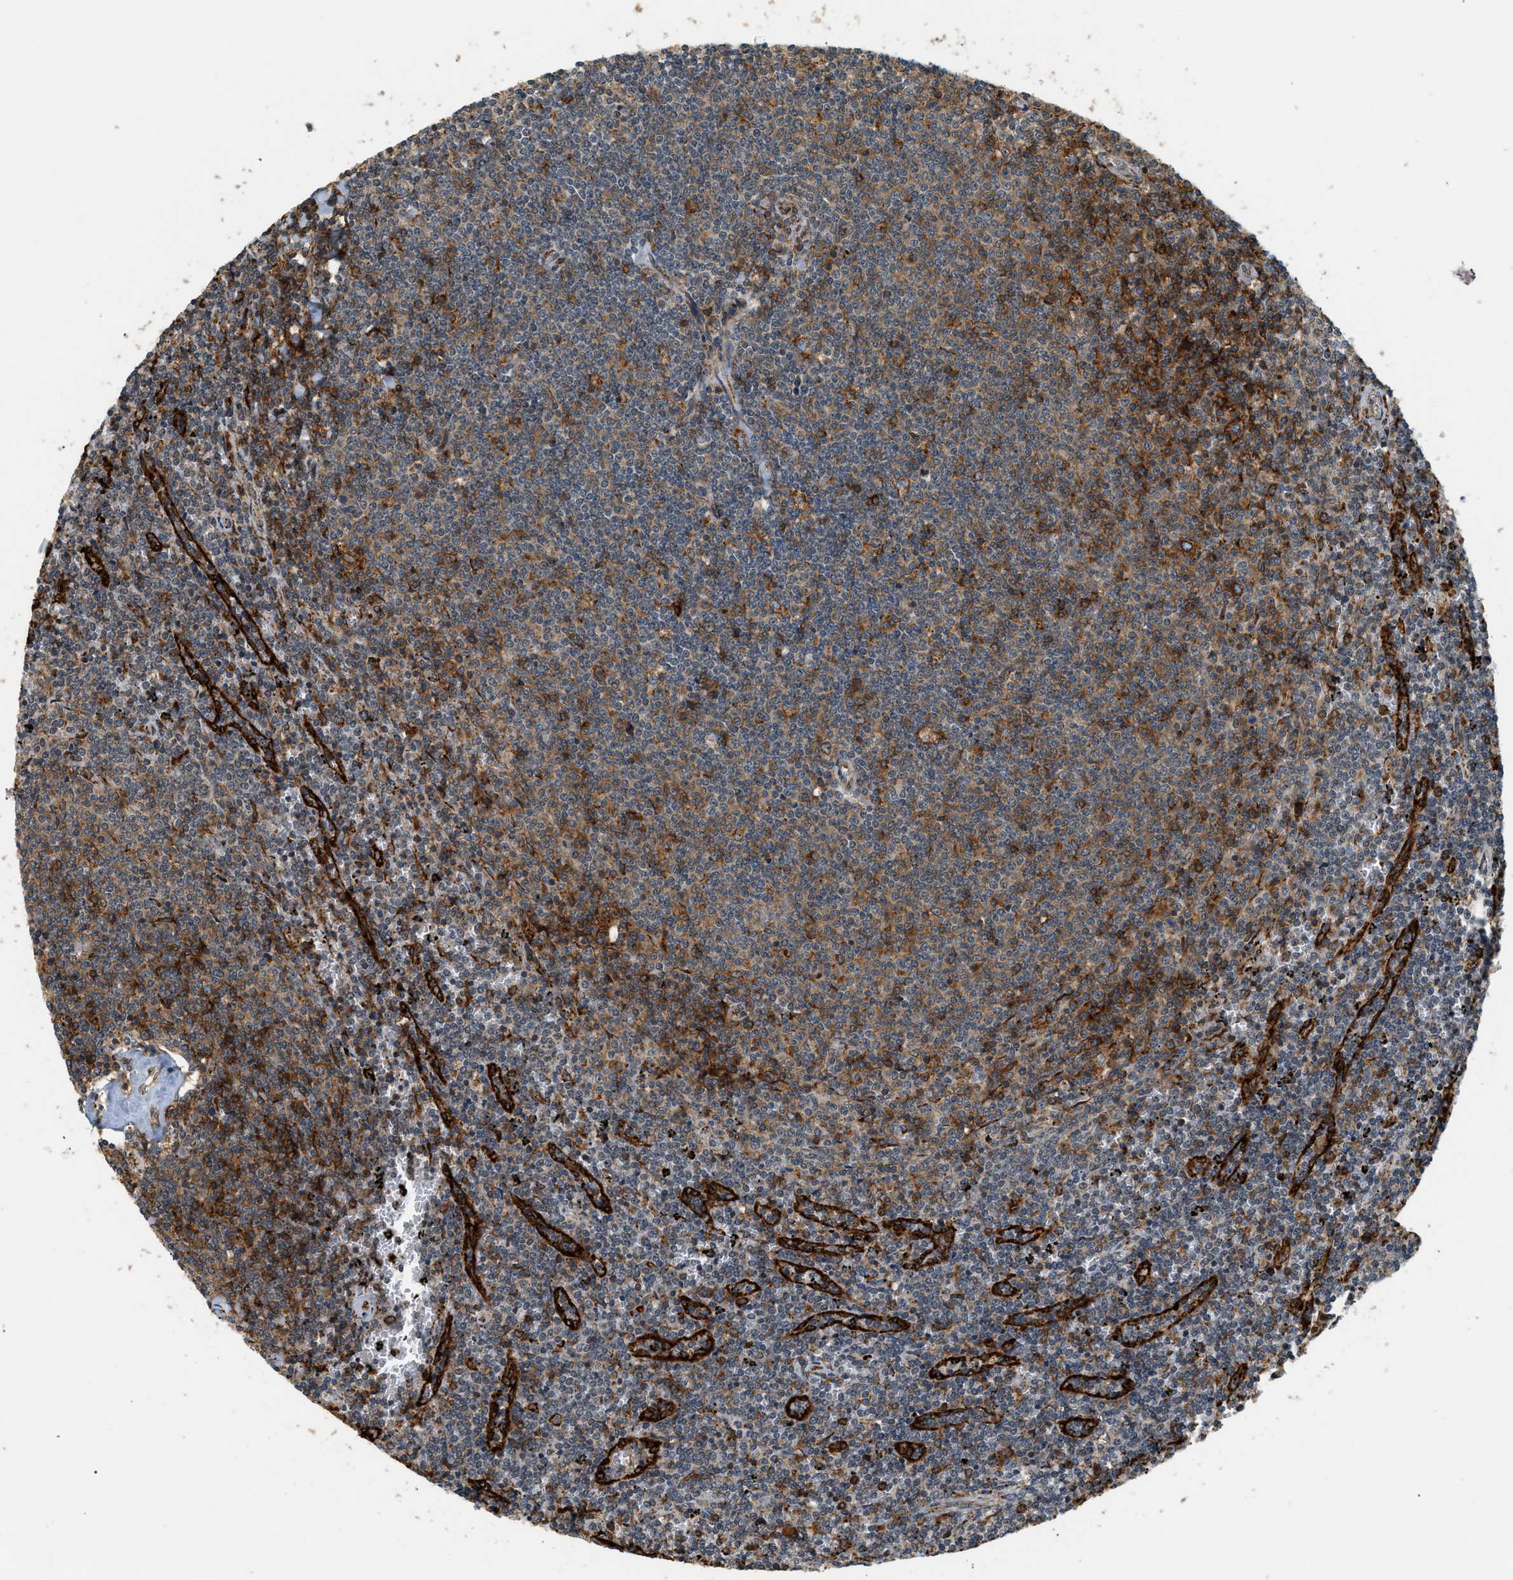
{"staining": {"intensity": "moderate", "quantity": "25%-75%", "location": "cytoplasmic/membranous"}, "tissue": "lymphoma", "cell_type": "Tumor cells", "image_type": "cancer", "snomed": [{"axis": "morphology", "description": "Malignant lymphoma, non-Hodgkin's type, Low grade"}, {"axis": "topography", "description": "Spleen"}], "caption": "A brown stain labels moderate cytoplasmic/membranous staining of a protein in human malignant lymphoma, non-Hodgkin's type (low-grade) tumor cells. (DAB (3,3'-diaminobenzidine) = brown stain, brightfield microscopy at high magnification).", "gene": "SEMA4D", "patient": {"sex": "female", "age": 50}}